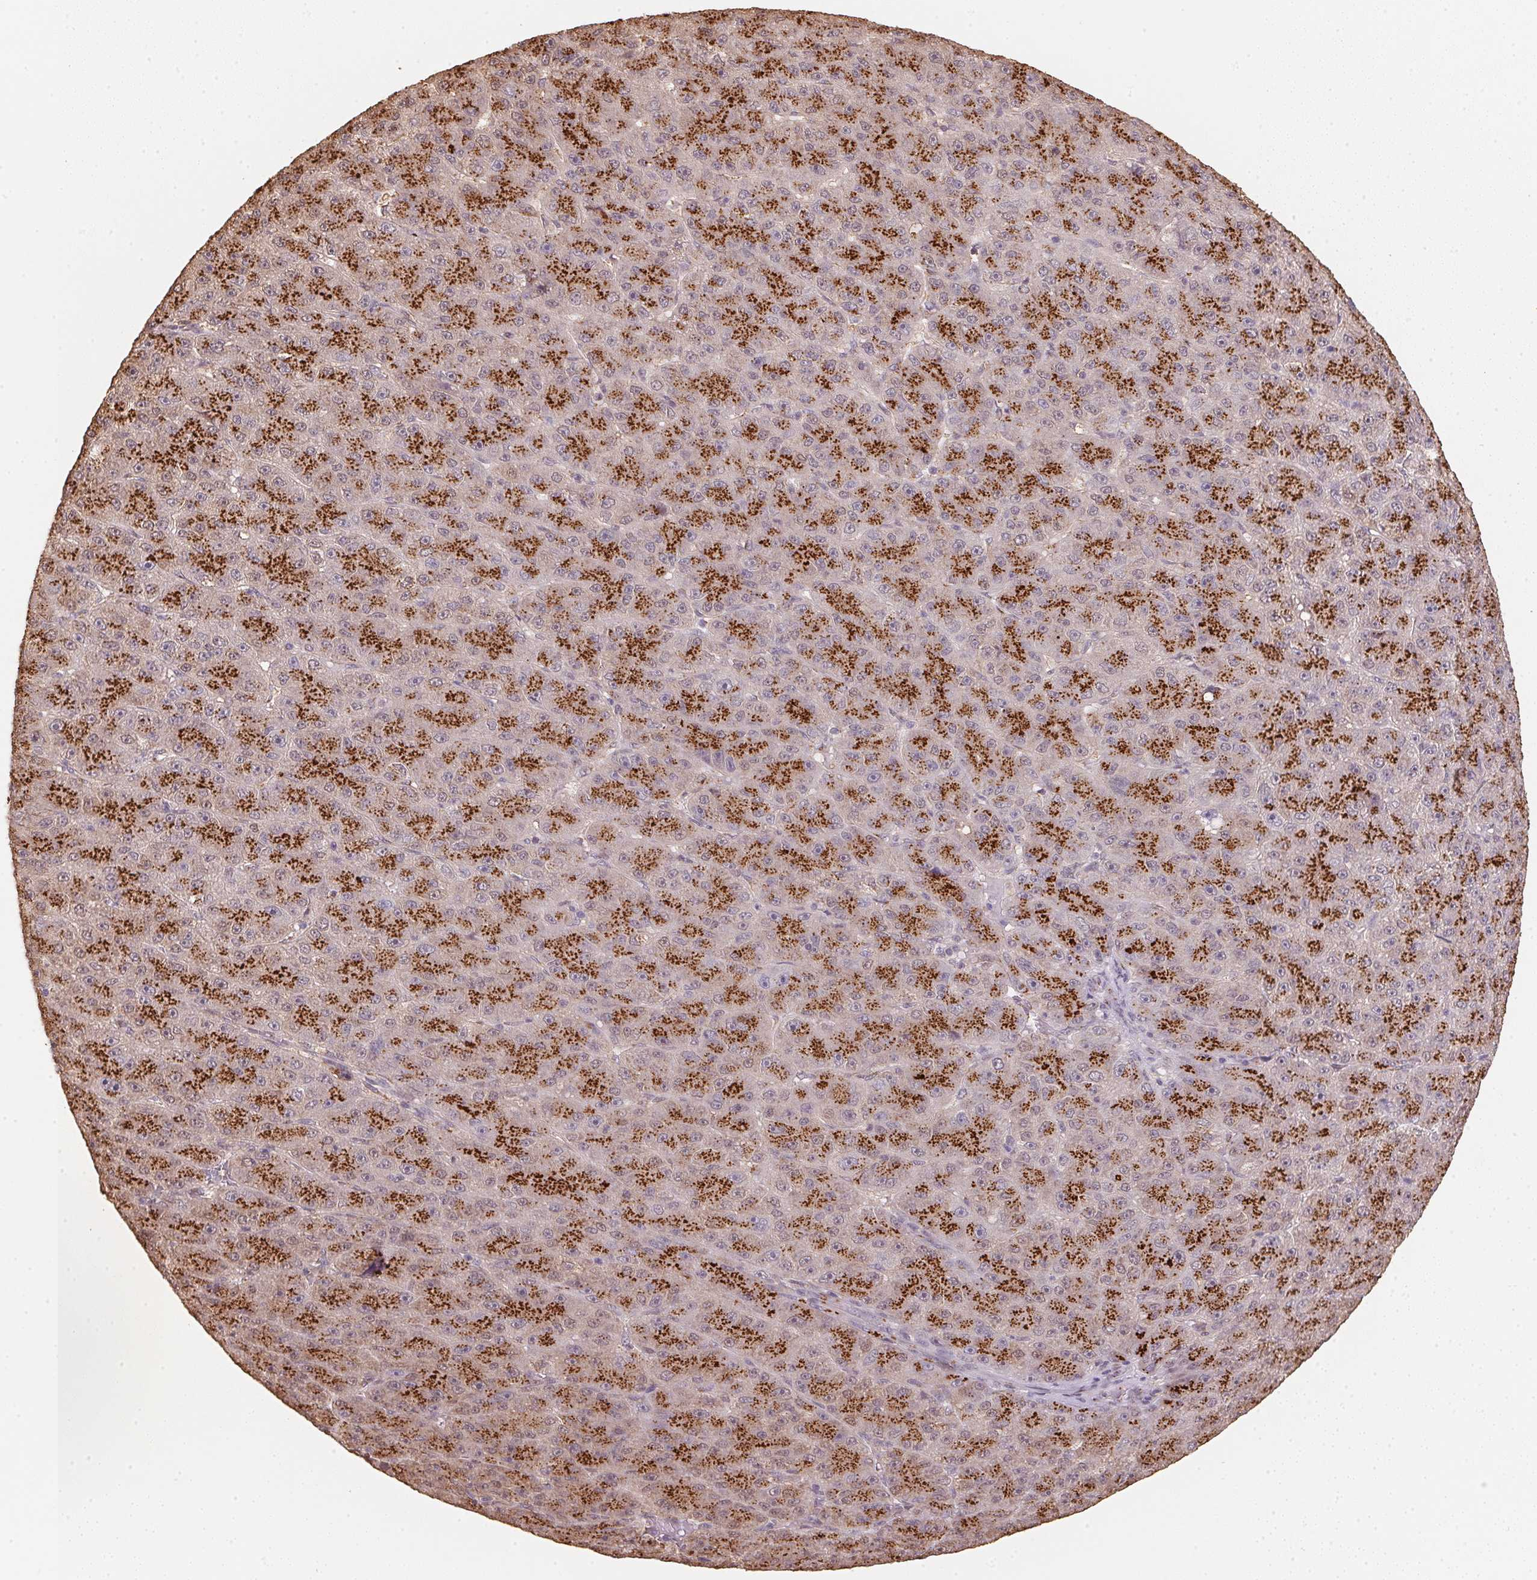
{"staining": {"intensity": "strong", "quantity": ">75%", "location": "cytoplasmic/membranous"}, "tissue": "liver cancer", "cell_type": "Tumor cells", "image_type": "cancer", "snomed": [{"axis": "morphology", "description": "Carcinoma, Hepatocellular, NOS"}, {"axis": "topography", "description": "Liver"}], "caption": "IHC of human hepatocellular carcinoma (liver) exhibits high levels of strong cytoplasmic/membranous positivity in about >75% of tumor cells.", "gene": "RAB22A", "patient": {"sex": "male", "age": 67}}